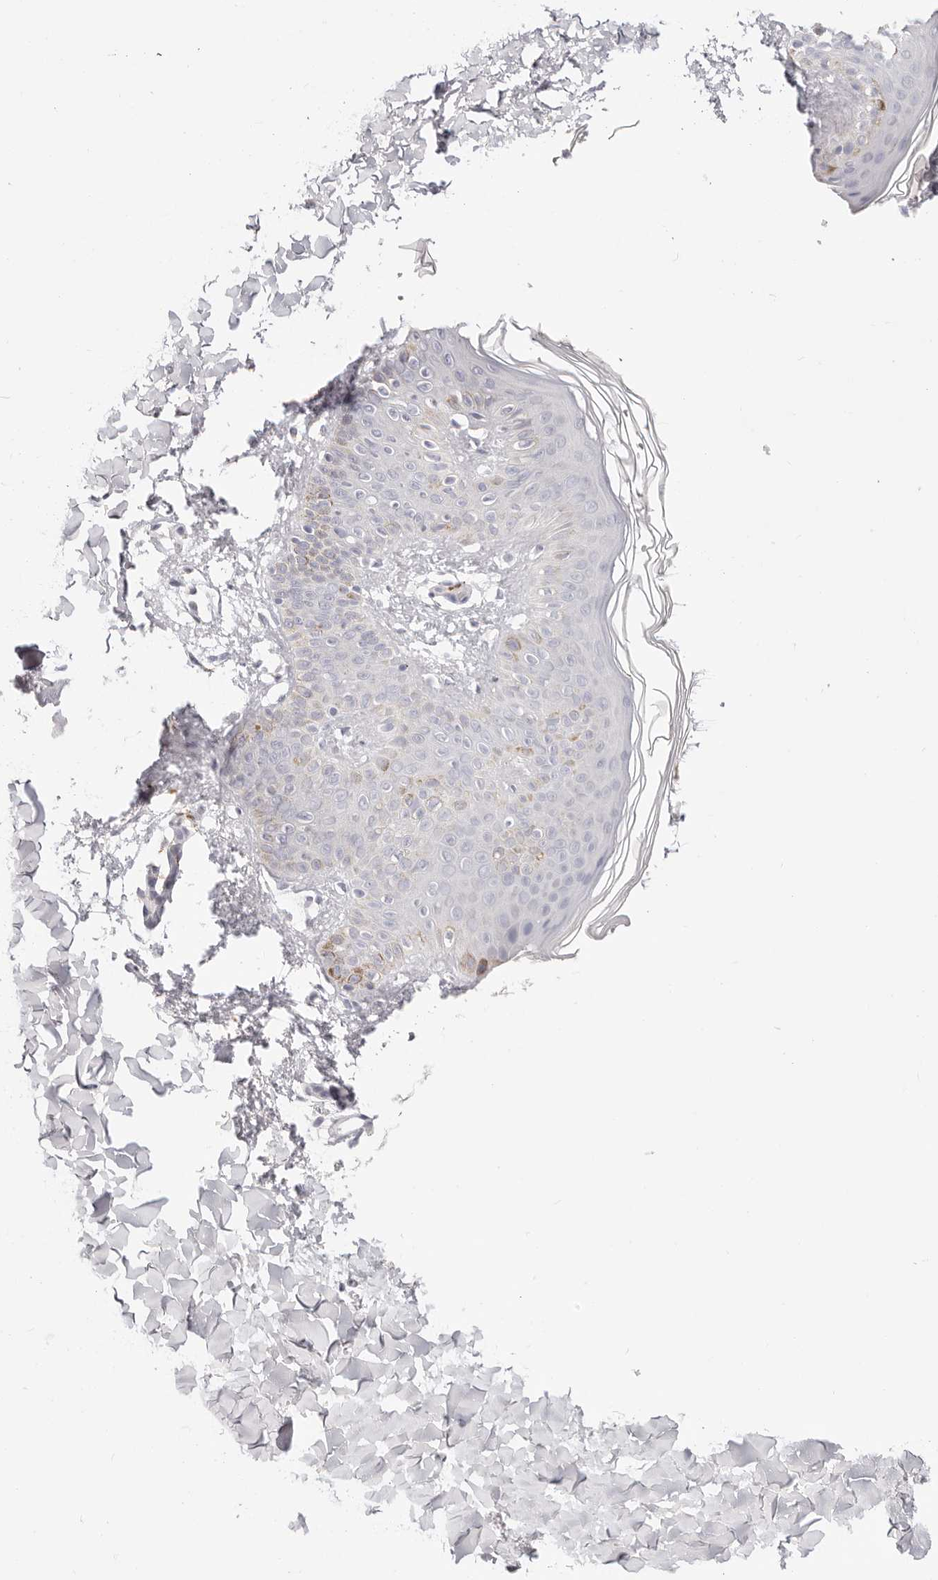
{"staining": {"intensity": "negative", "quantity": "none", "location": "none"}, "tissue": "skin", "cell_type": "Fibroblasts", "image_type": "normal", "snomed": [{"axis": "morphology", "description": "Normal tissue, NOS"}, {"axis": "morphology", "description": "Neoplasm, benign, NOS"}, {"axis": "topography", "description": "Skin"}, {"axis": "topography", "description": "Soft tissue"}], "caption": "Protein analysis of normal skin exhibits no significant staining in fibroblasts.", "gene": "STKLD1", "patient": {"sex": "male", "age": 26}}